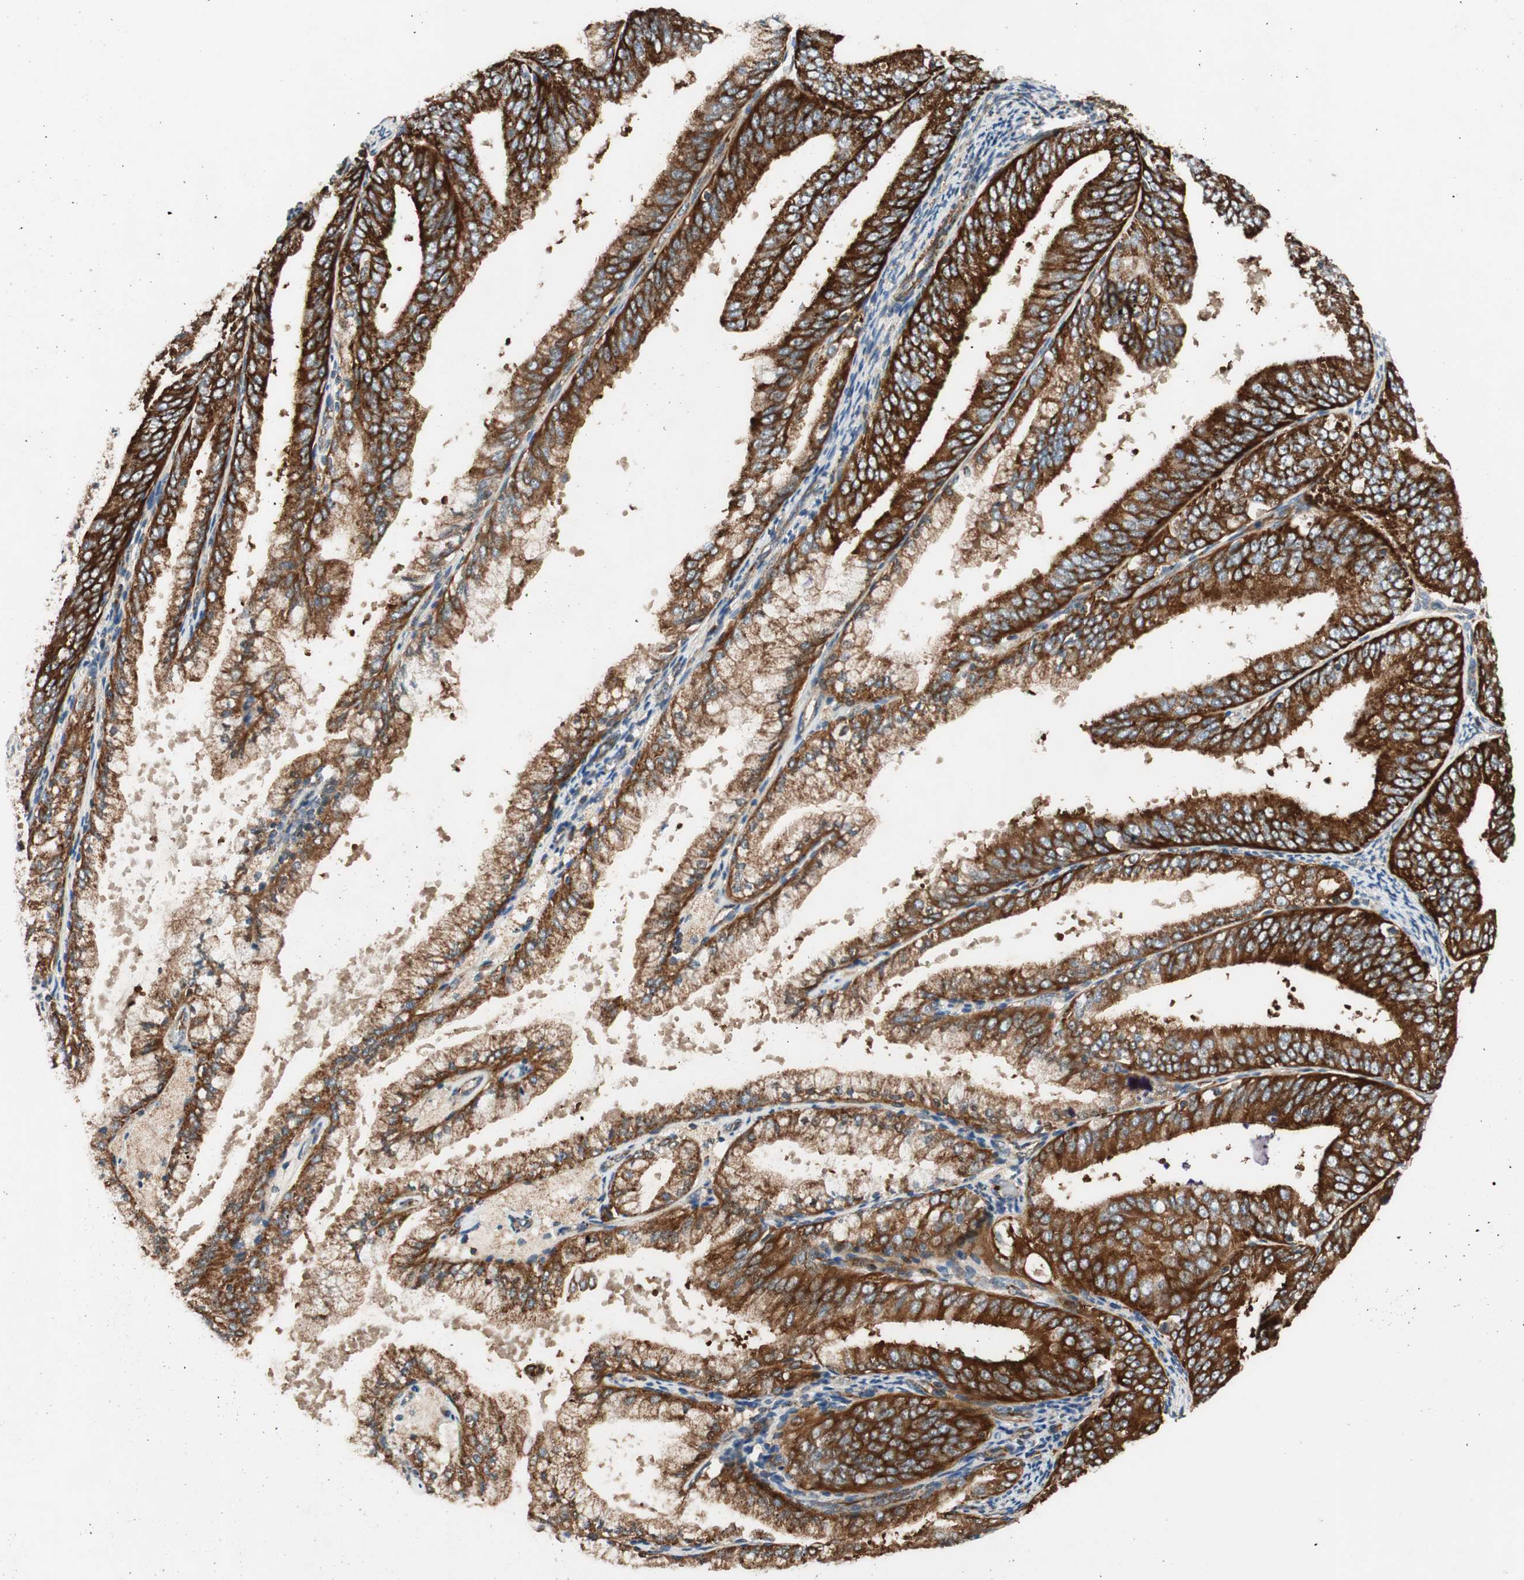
{"staining": {"intensity": "strong", "quantity": ">75%", "location": "cytoplasmic/membranous"}, "tissue": "endometrial cancer", "cell_type": "Tumor cells", "image_type": "cancer", "snomed": [{"axis": "morphology", "description": "Adenocarcinoma, NOS"}, {"axis": "topography", "description": "Endometrium"}], "caption": "Tumor cells show strong cytoplasmic/membranous expression in approximately >75% of cells in endometrial adenocarcinoma.", "gene": "AKAP1", "patient": {"sex": "female", "age": 63}}